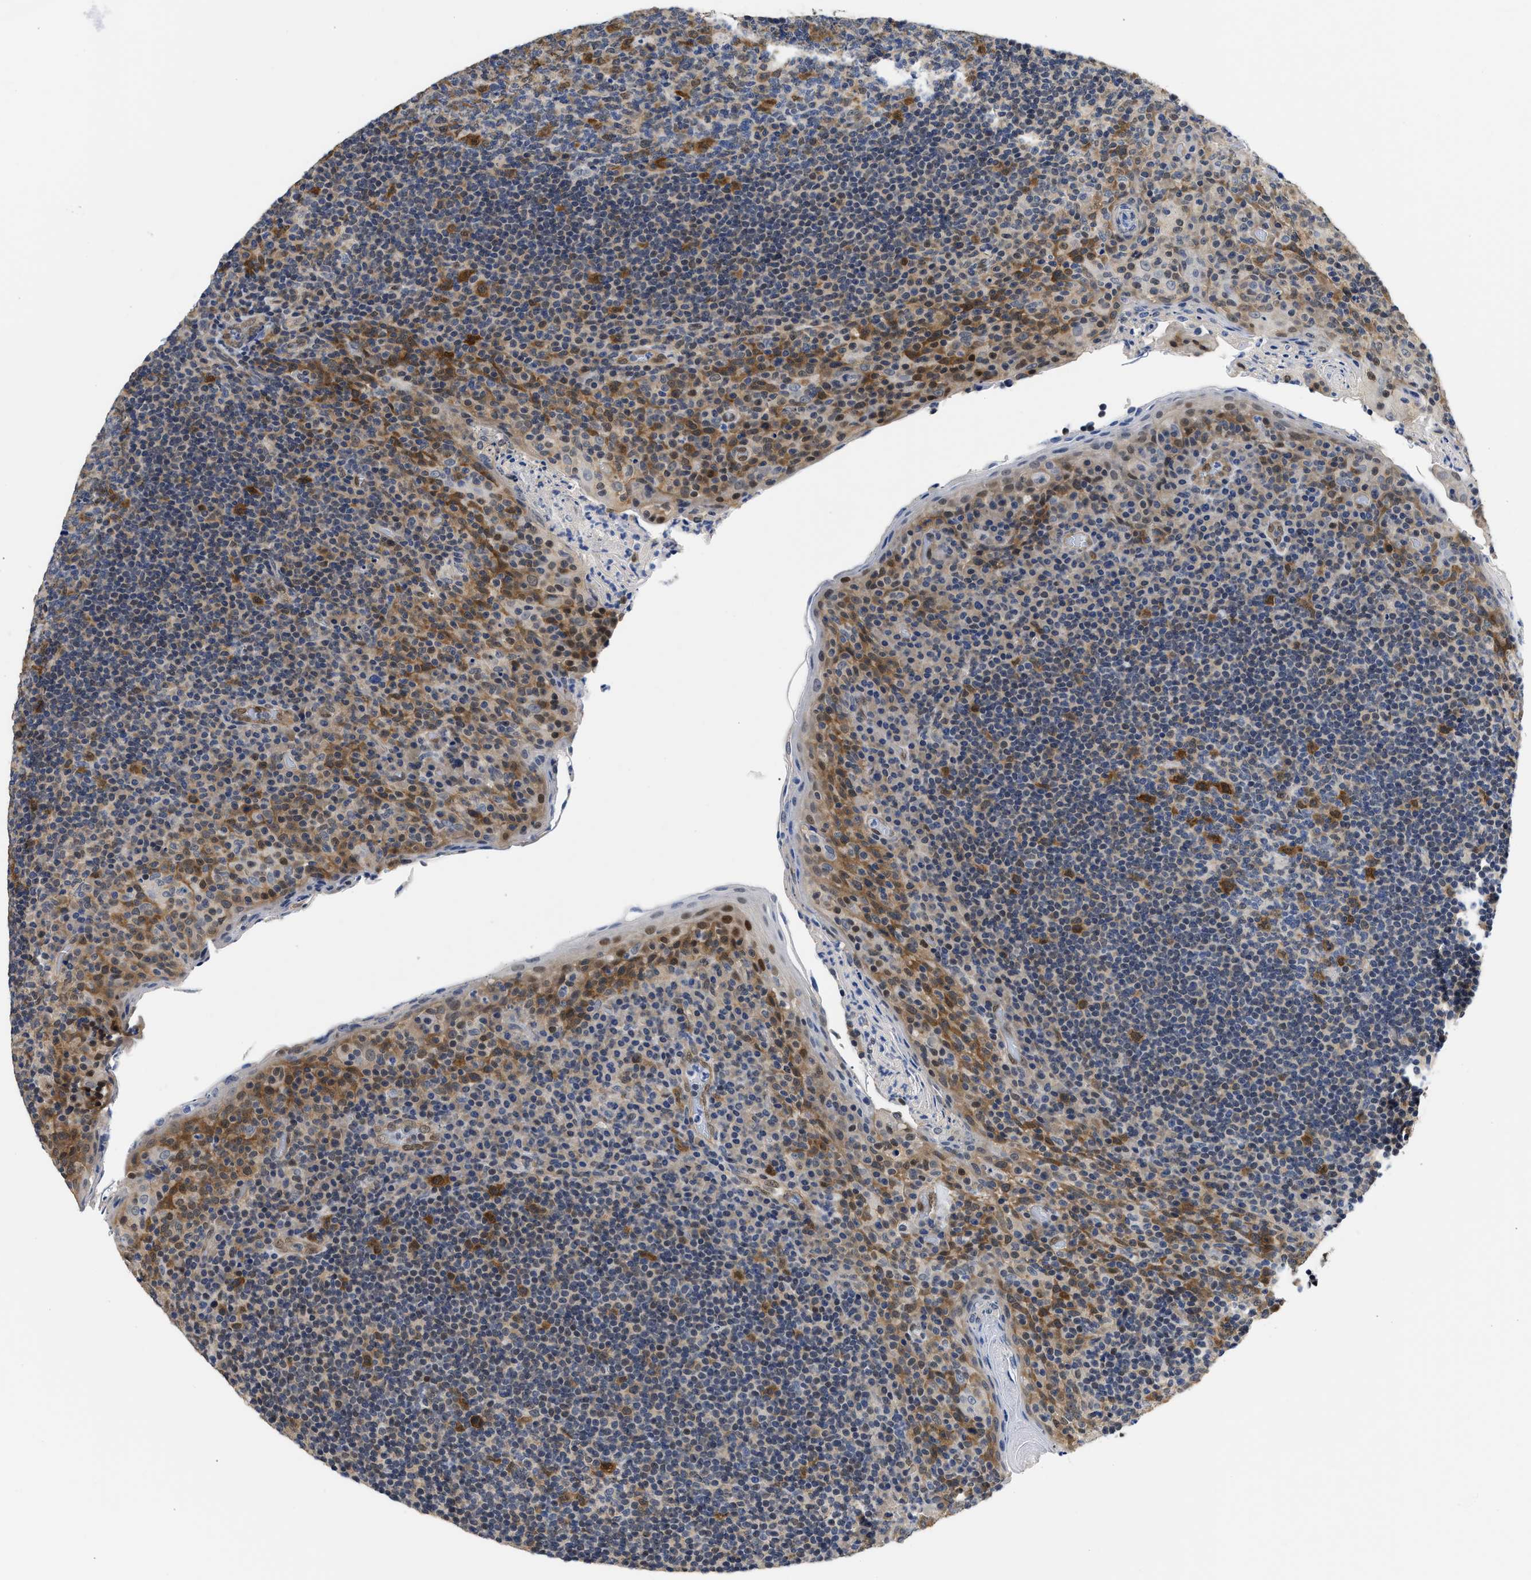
{"staining": {"intensity": "moderate", "quantity": "<25%", "location": "cytoplasmic/membranous"}, "tissue": "tonsil", "cell_type": "Germinal center cells", "image_type": "normal", "snomed": [{"axis": "morphology", "description": "Normal tissue, NOS"}, {"axis": "topography", "description": "Tonsil"}], "caption": "Tonsil stained with immunohistochemistry demonstrates moderate cytoplasmic/membranous expression in approximately <25% of germinal center cells. (brown staining indicates protein expression, while blue staining denotes nuclei).", "gene": "XPO5", "patient": {"sex": "male", "age": 17}}